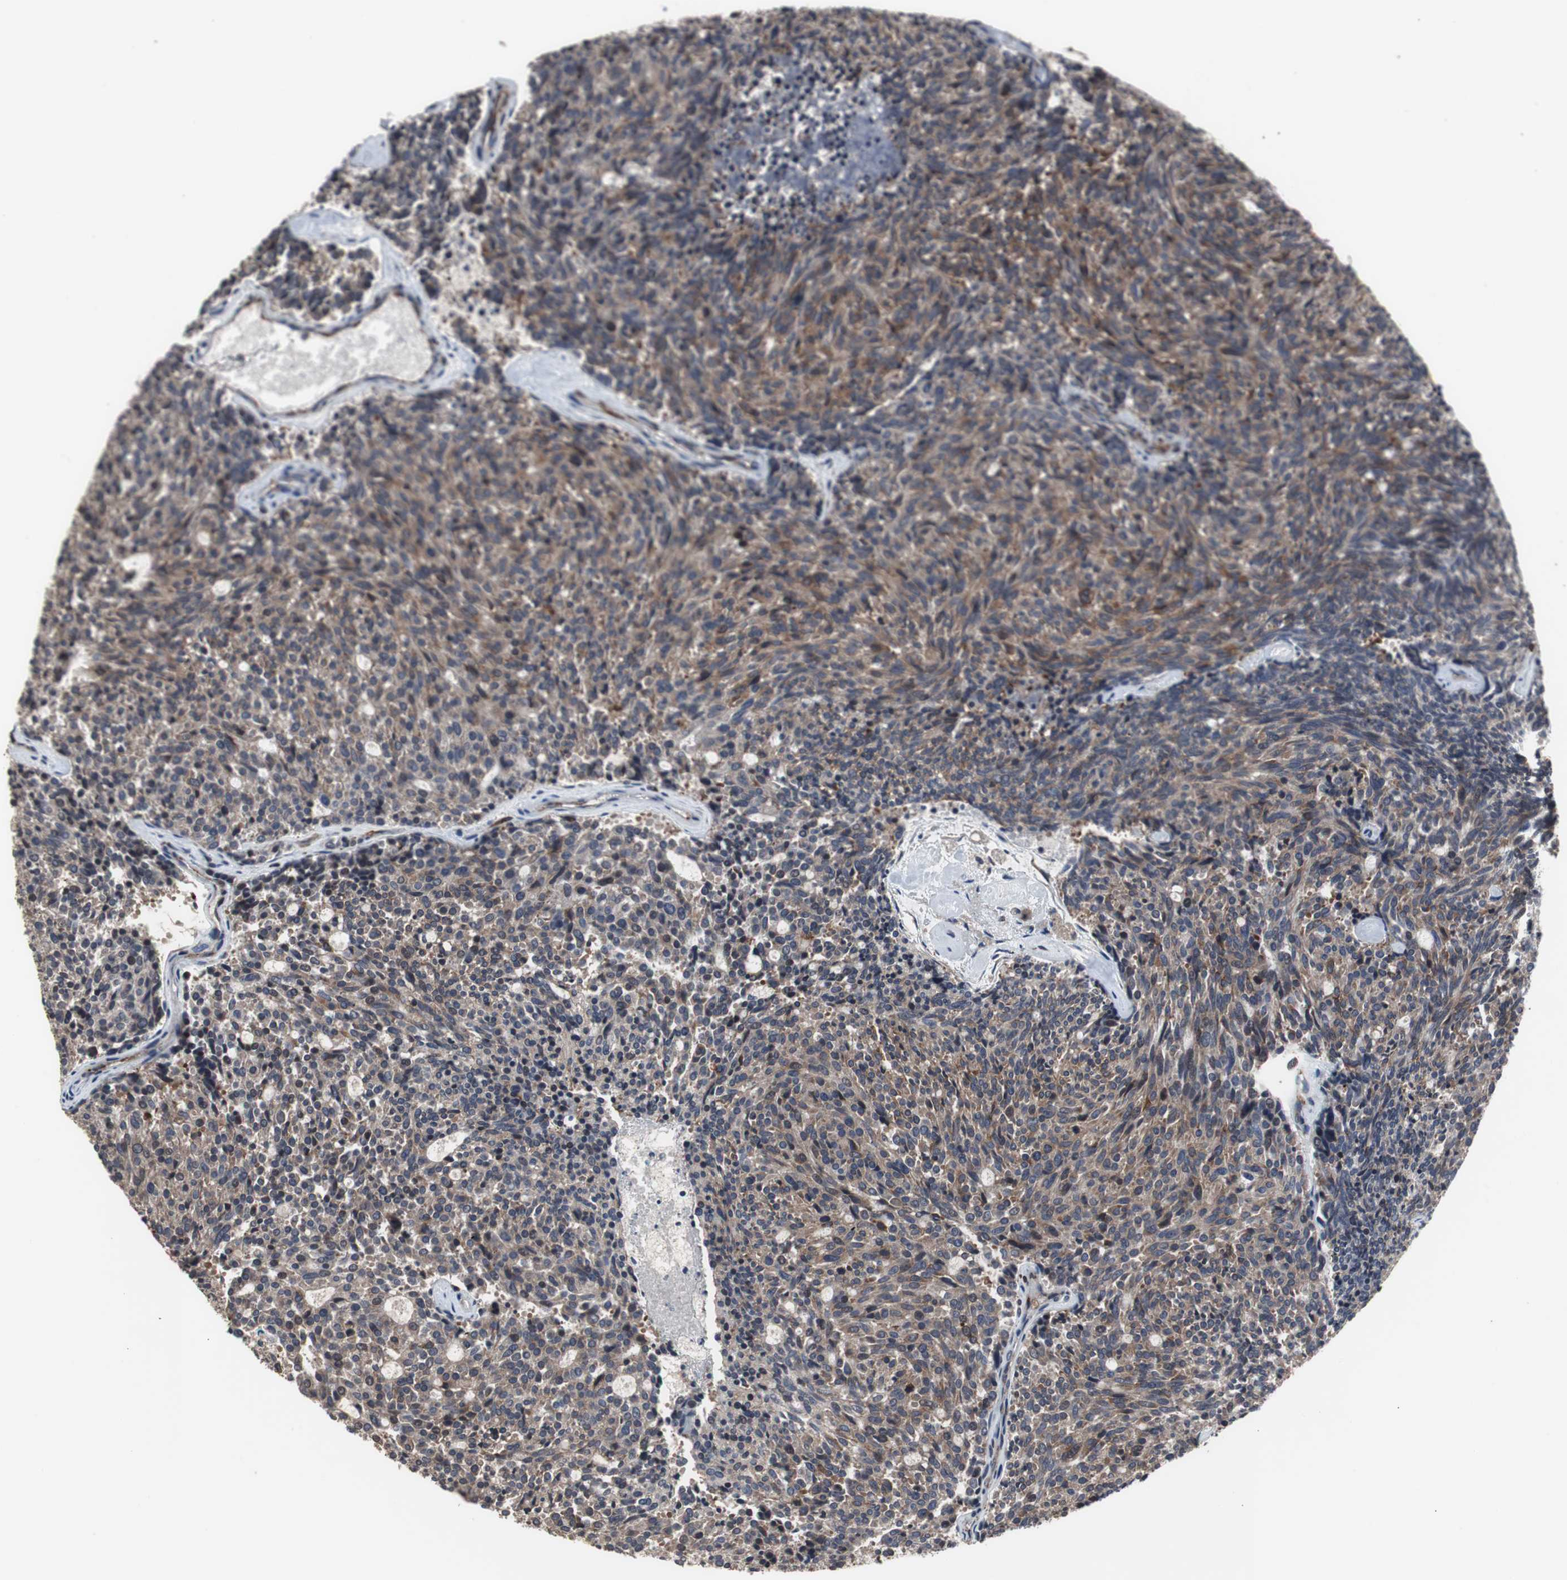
{"staining": {"intensity": "weak", "quantity": ">75%", "location": "cytoplasmic/membranous"}, "tissue": "carcinoid", "cell_type": "Tumor cells", "image_type": "cancer", "snomed": [{"axis": "morphology", "description": "Carcinoid, malignant, NOS"}, {"axis": "topography", "description": "Pancreas"}], "caption": "Carcinoid (malignant) was stained to show a protein in brown. There is low levels of weak cytoplasmic/membranous positivity in approximately >75% of tumor cells. The staining is performed using DAB brown chromogen to label protein expression. The nuclei are counter-stained blue using hematoxylin.", "gene": "CRADD", "patient": {"sex": "female", "age": 54}}